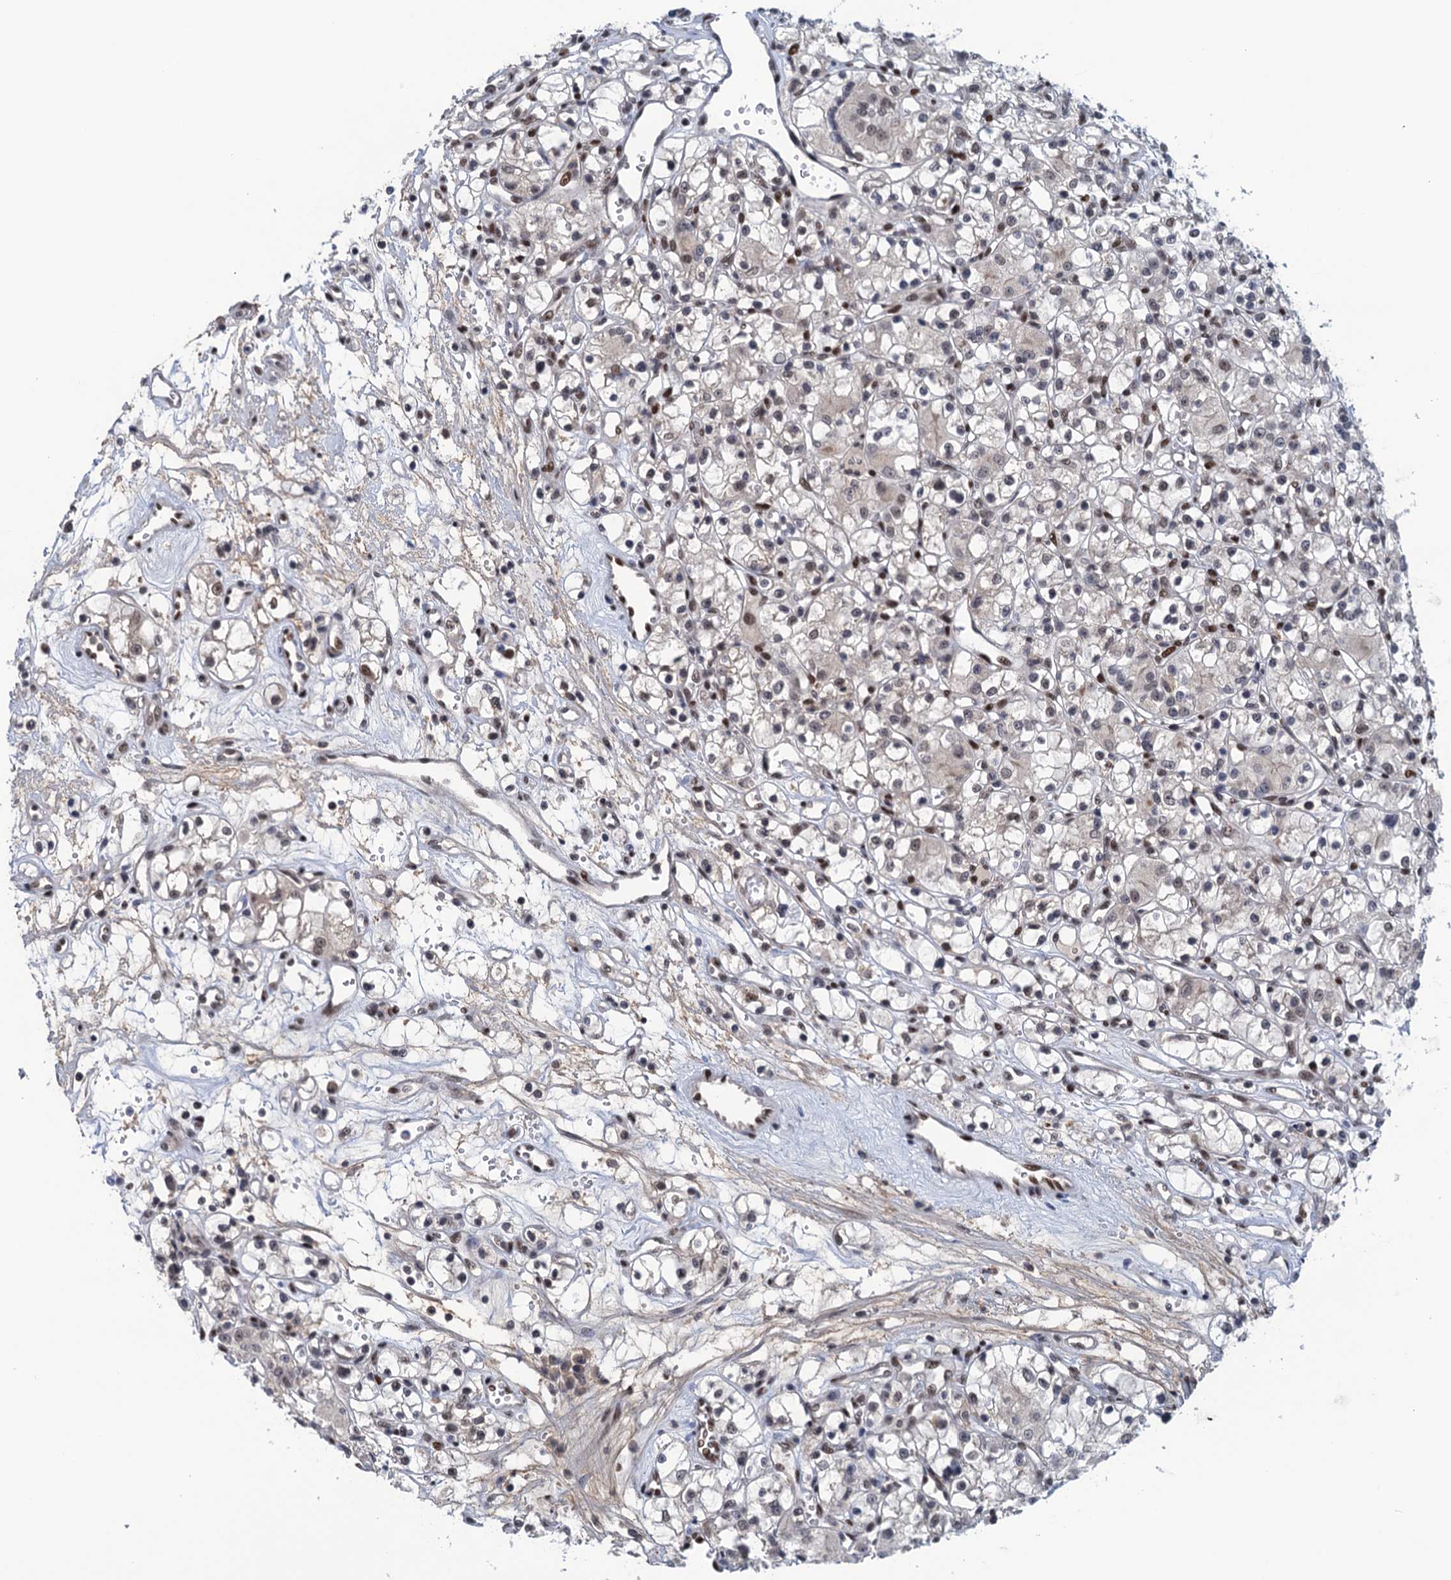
{"staining": {"intensity": "moderate", "quantity": "25%-75%", "location": "nuclear"}, "tissue": "renal cancer", "cell_type": "Tumor cells", "image_type": "cancer", "snomed": [{"axis": "morphology", "description": "Adenocarcinoma, NOS"}, {"axis": "topography", "description": "Kidney"}], "caption": "Tumor cells display medium levels of moderate nuclear expression in approximately 25%-75% of cells in human renal cancer (adenocarcinoma).", "gene": "SAE1", "patient": {"sex": "female", "age": 59}}